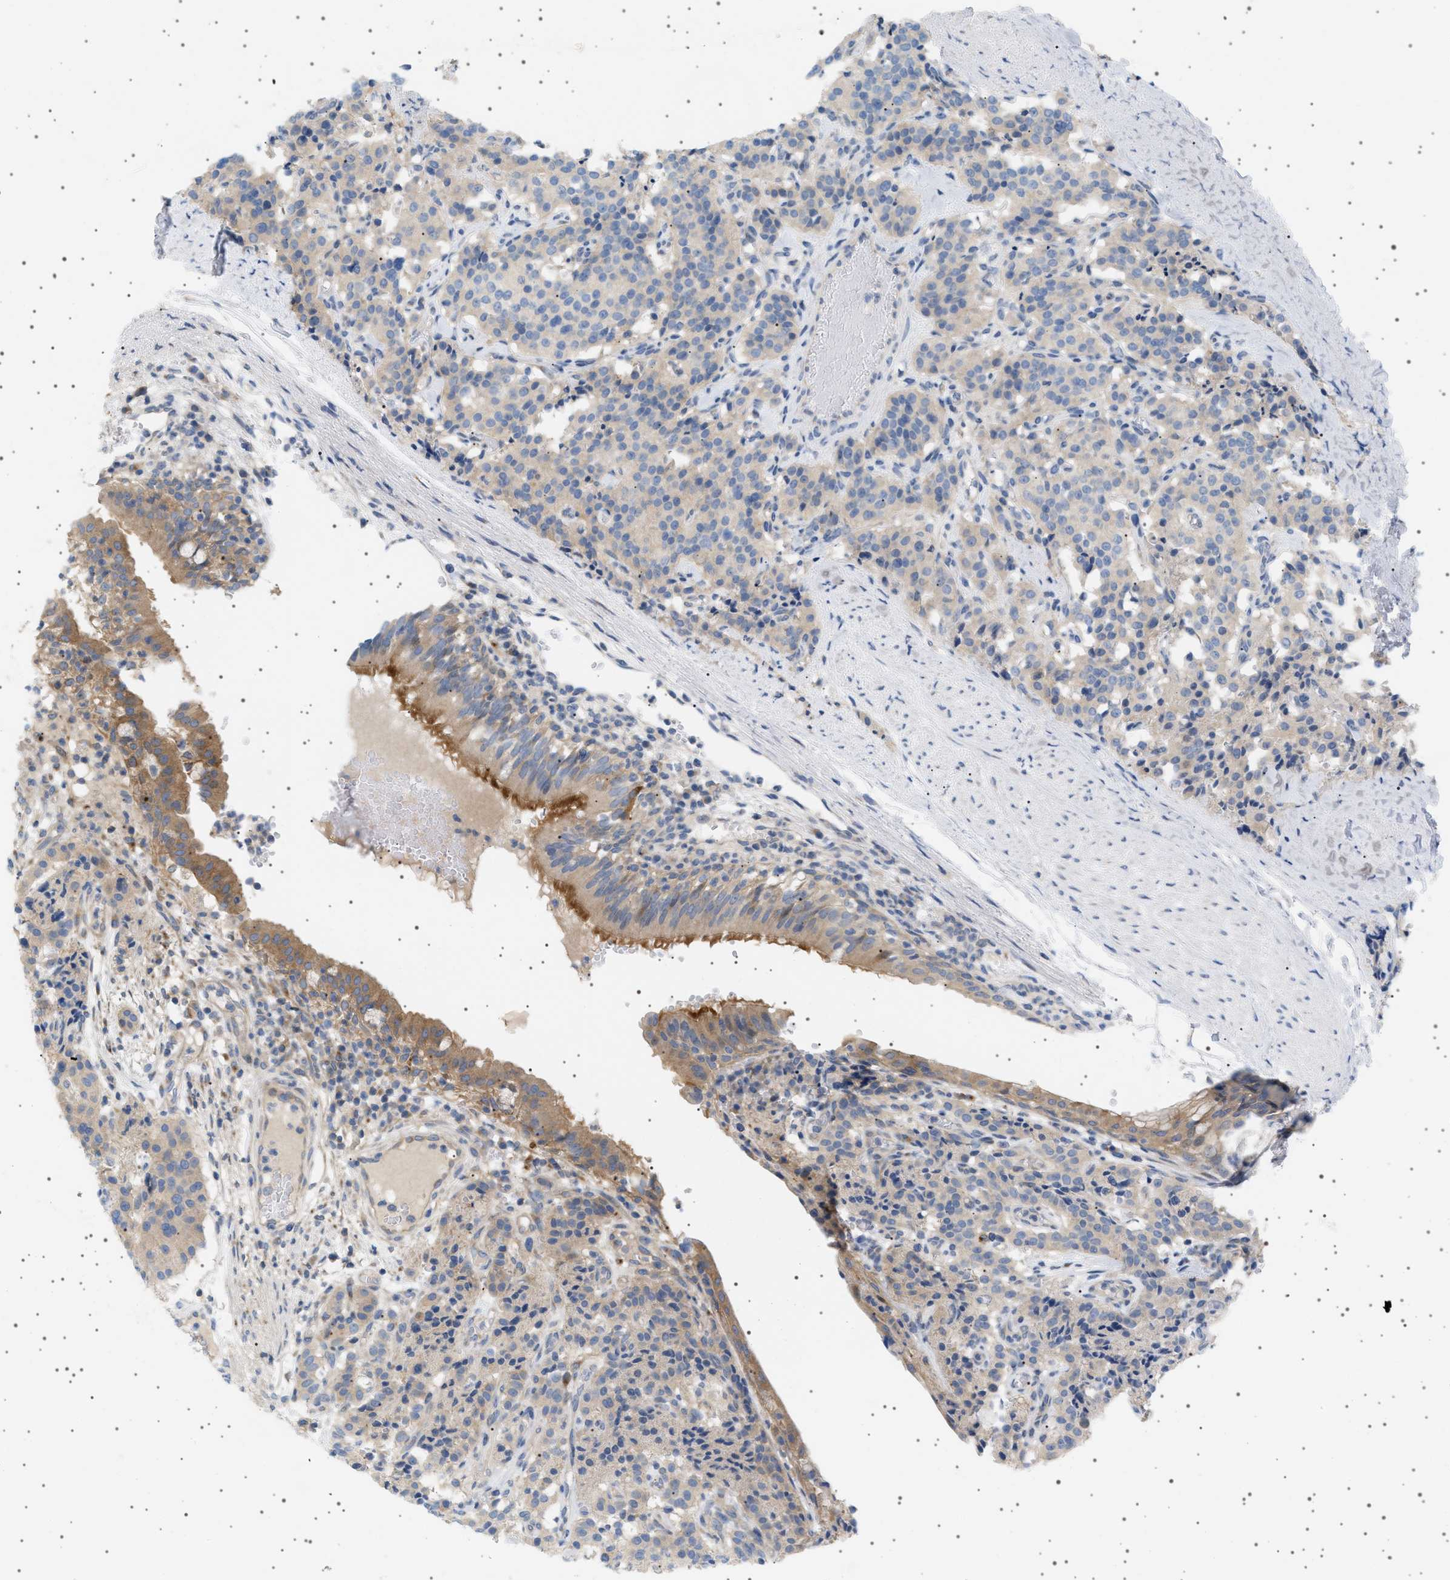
{"staining": {"intensity": "weak", "quantity": ">75%", "location": "cytoplasmic/membranous"}, "tissue": "carcinoid", "cell_type": "Tumor cells", "image_type": "cancer", "snomed": [{"axis": "morphology", "description": "Carcinoid, malignant, NOS"}, {"axis": "topography", "description": "Lung"}], "caption": "Tumor cells exhibit weak cytoplasmic/membranous staining in approximately >75% of cells in carcinoid (malignant).", "gene": "ADCY10", "patient": {"sex": "male", "age": 30}}